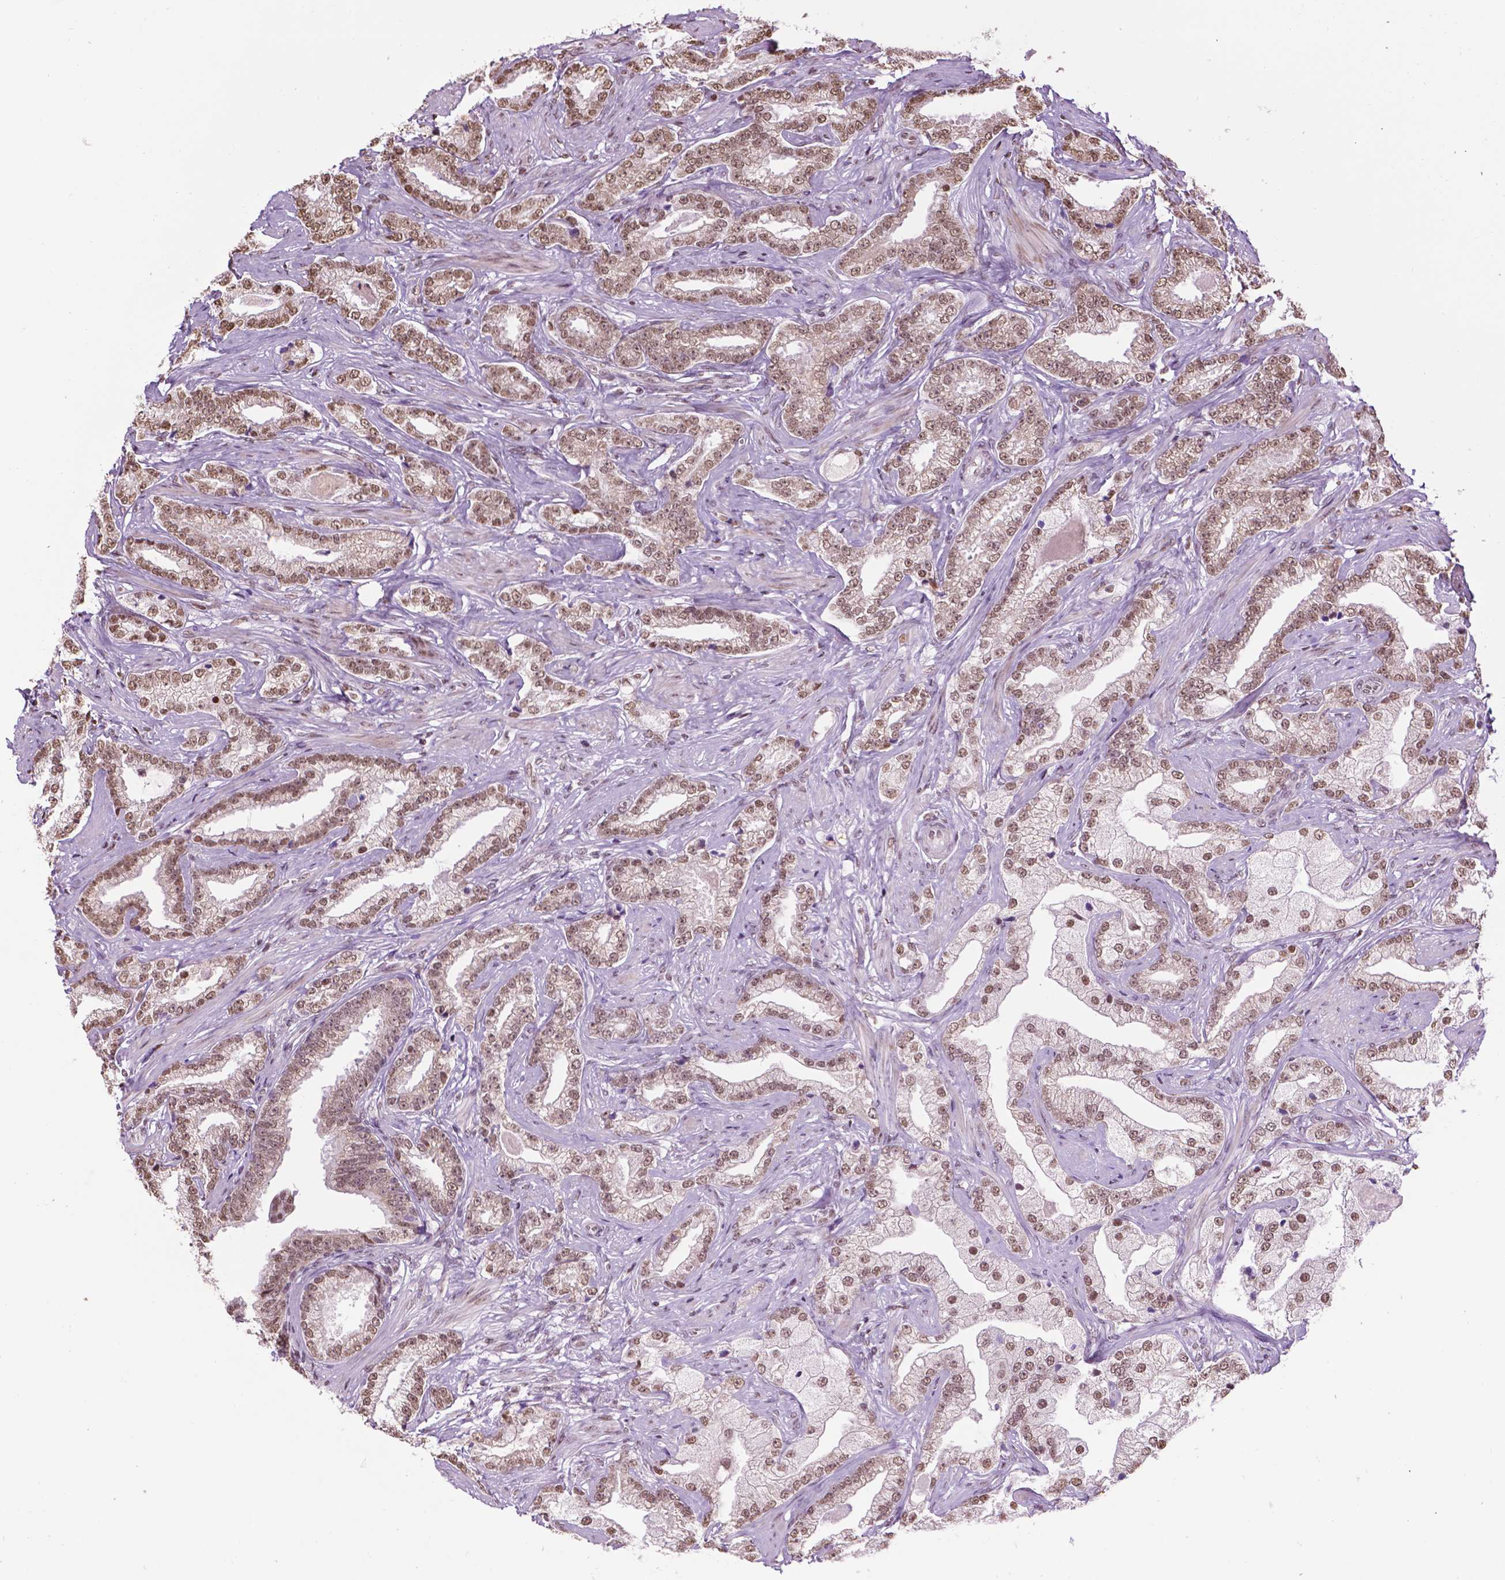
{"staining": {"intensity": "moderate", "quantity": ">75%", "location": "nuclear"}, "tissue": "prostate cancer", "cell_type": "Tumor cells", "image_type": "cancer", "snomed": [{"axis": "morphology", "description": "Adenocarcinoma, Low grade"}, {"axis": "topography", "description": "Prostate"}], "caption": "Immunohistochemical staining of human prostate cancer shows moderate nuclear protein positivity in about >75% of tumor cells.", "gene": "COL23A1", "patient": {"sex": "male", "age": 61}}